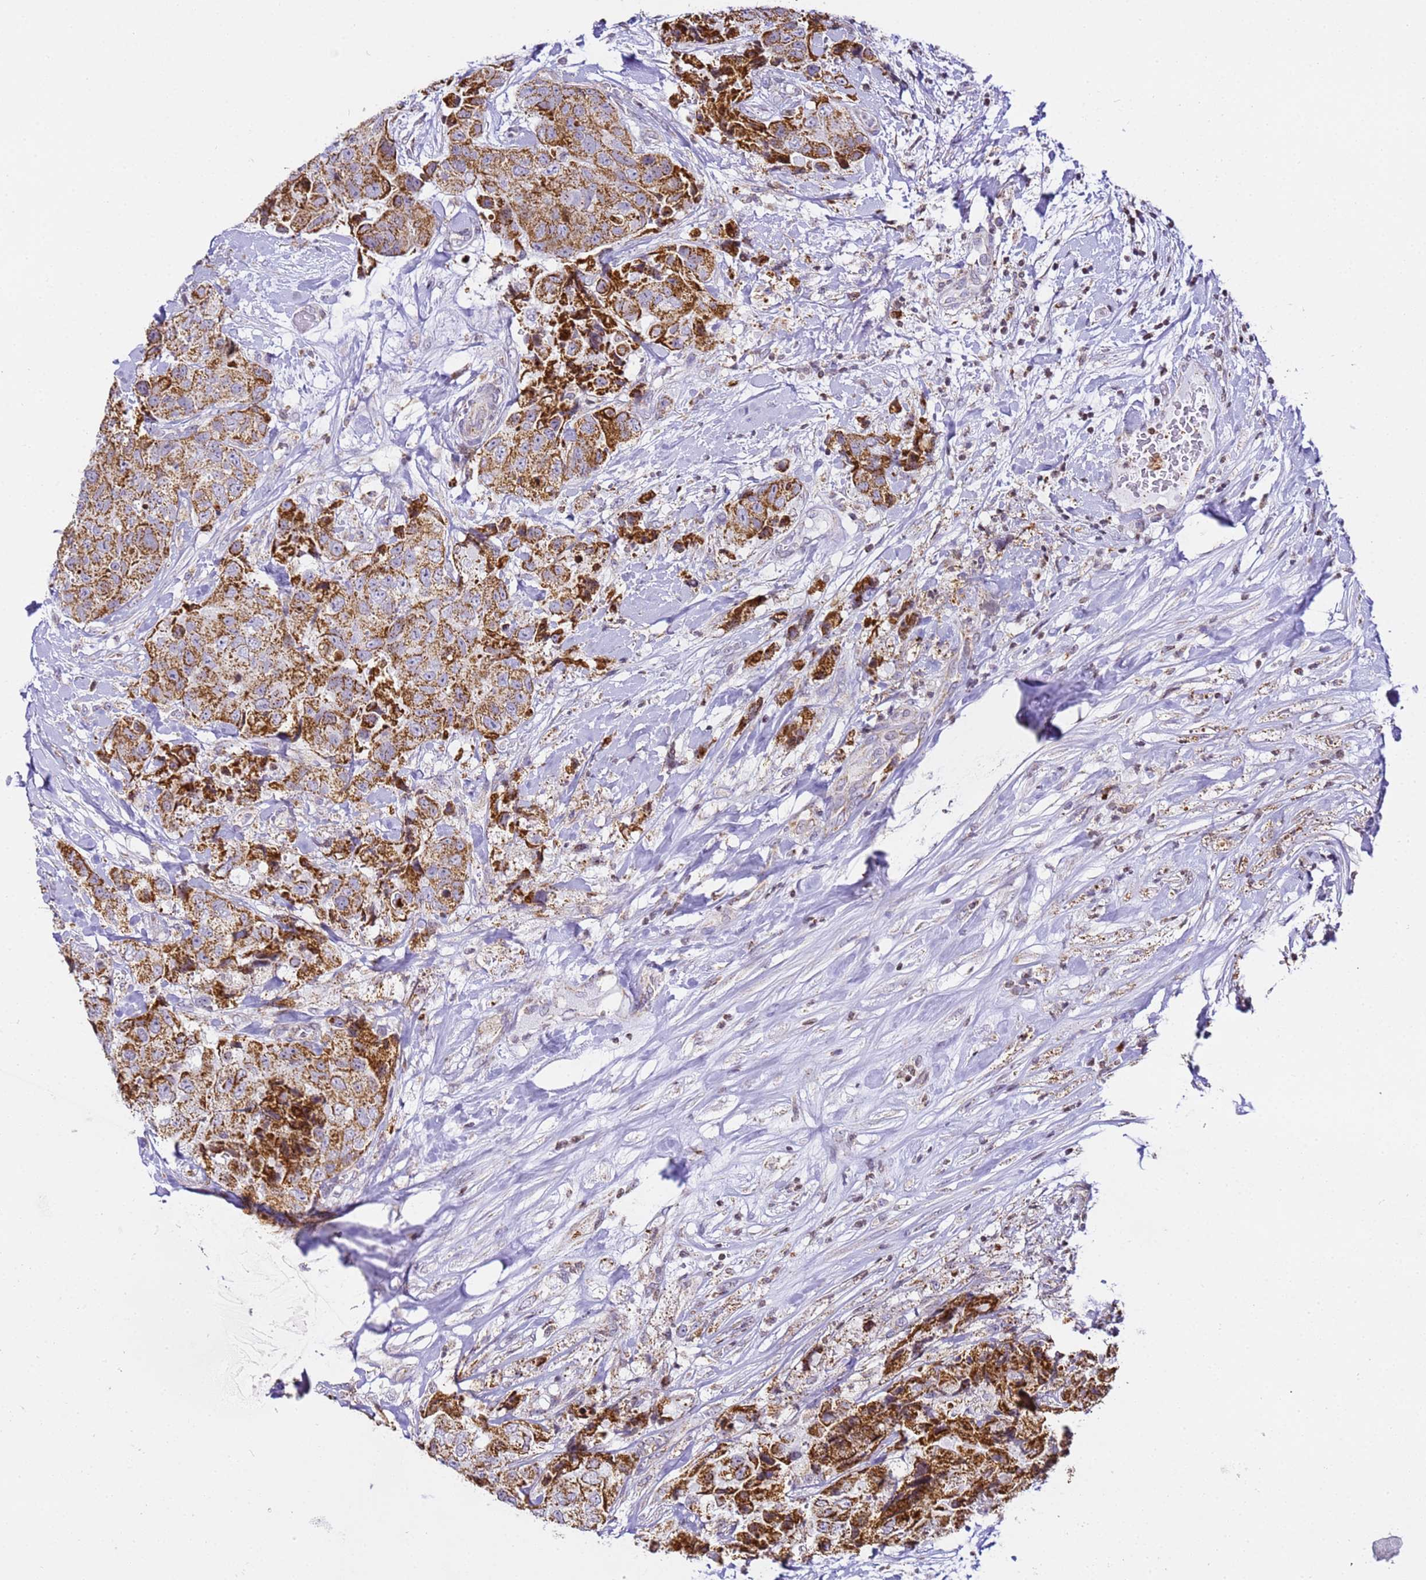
{"staining": {"intensity": "strong", "quantity": ">75%", "location": "cytoplasmic/membranous"}, "tissue": "breast cancer", "cell_type": "Tumor cells", "image_type": "cancer", "snomed": [{"axis": "morphology", "description": "Duct carcinoma"}, {"axis": "topography", "description": "Breast"}], "caption": "Immunohistochemistry (IHC) staining of breast cancer (infiltrating ductal carcinoma), which shows high levels of strong cytoplasmic/membranous positivity in approximately >75% of tumor cells indicating strong cytoplasmic/membranous protein positivity. The staining was performed using DAB (3,3'-diaminobenzidine) (brown) for protein detection and nuclei were counterstained in hematoxylin (blue).", "gene": "HSPE1", "patient": {"sex": "female", "age": 62}}